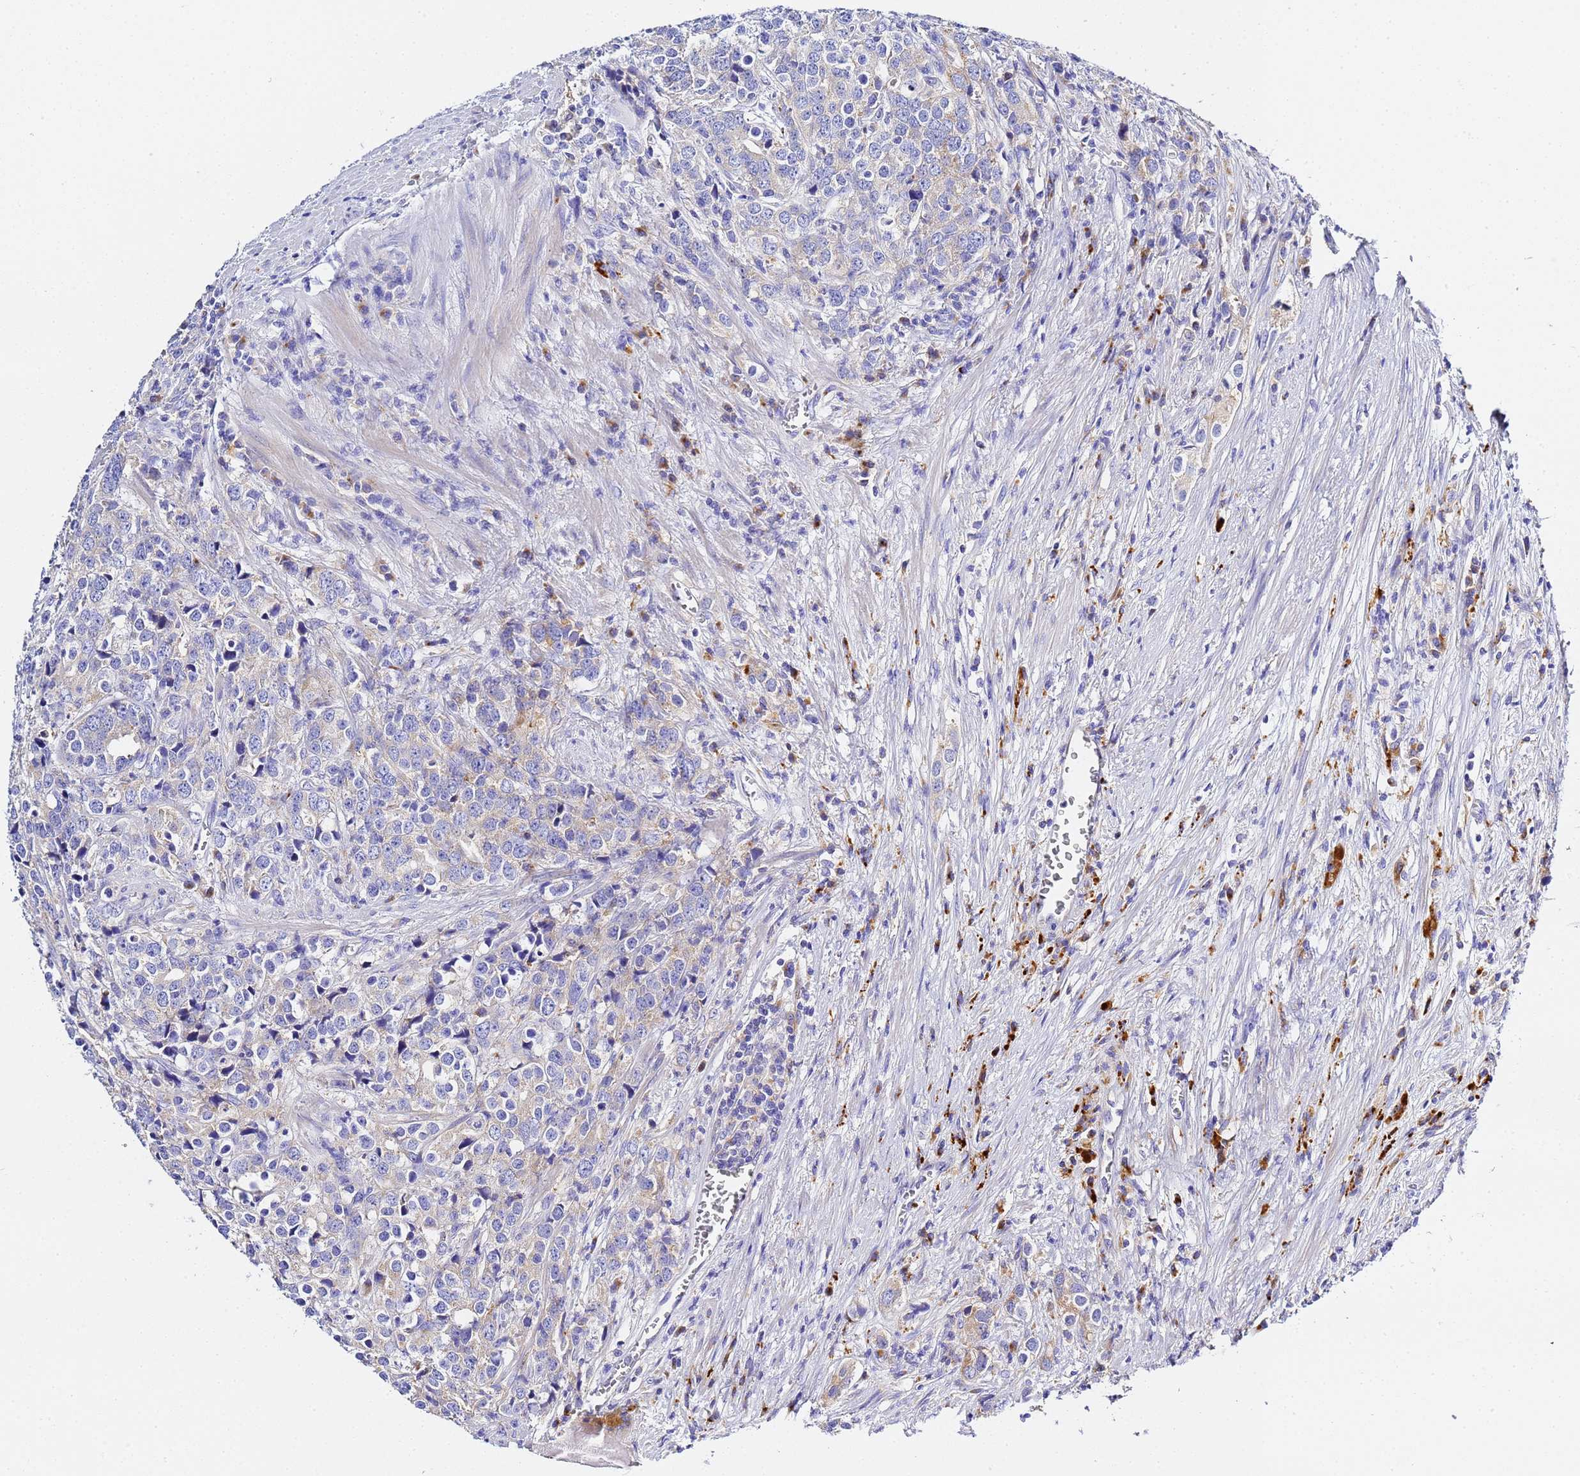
{"staining": {"intensity": "weak", "quantity": "<25%", "location": "cytoplasmic/membranous"}, "tissue": "prostate cancer", "cell_type": "Tumor cells", "image_type": "cancer", "snomed": [{"axis": "morphology", "description": "Adenocarcinoma, High grade"}, {"axis": "topography", "description": "Prostate"}], "caption": "The IHC photomicrograph has no significant expression in tumor cells of prostate adenocarcinoma (high-grade) tissue. (Immunohistochemistry, brightfield microscopy, high magnification).", "gene": "VTI1B", "patient": {"sex": "male", "age": 71}}